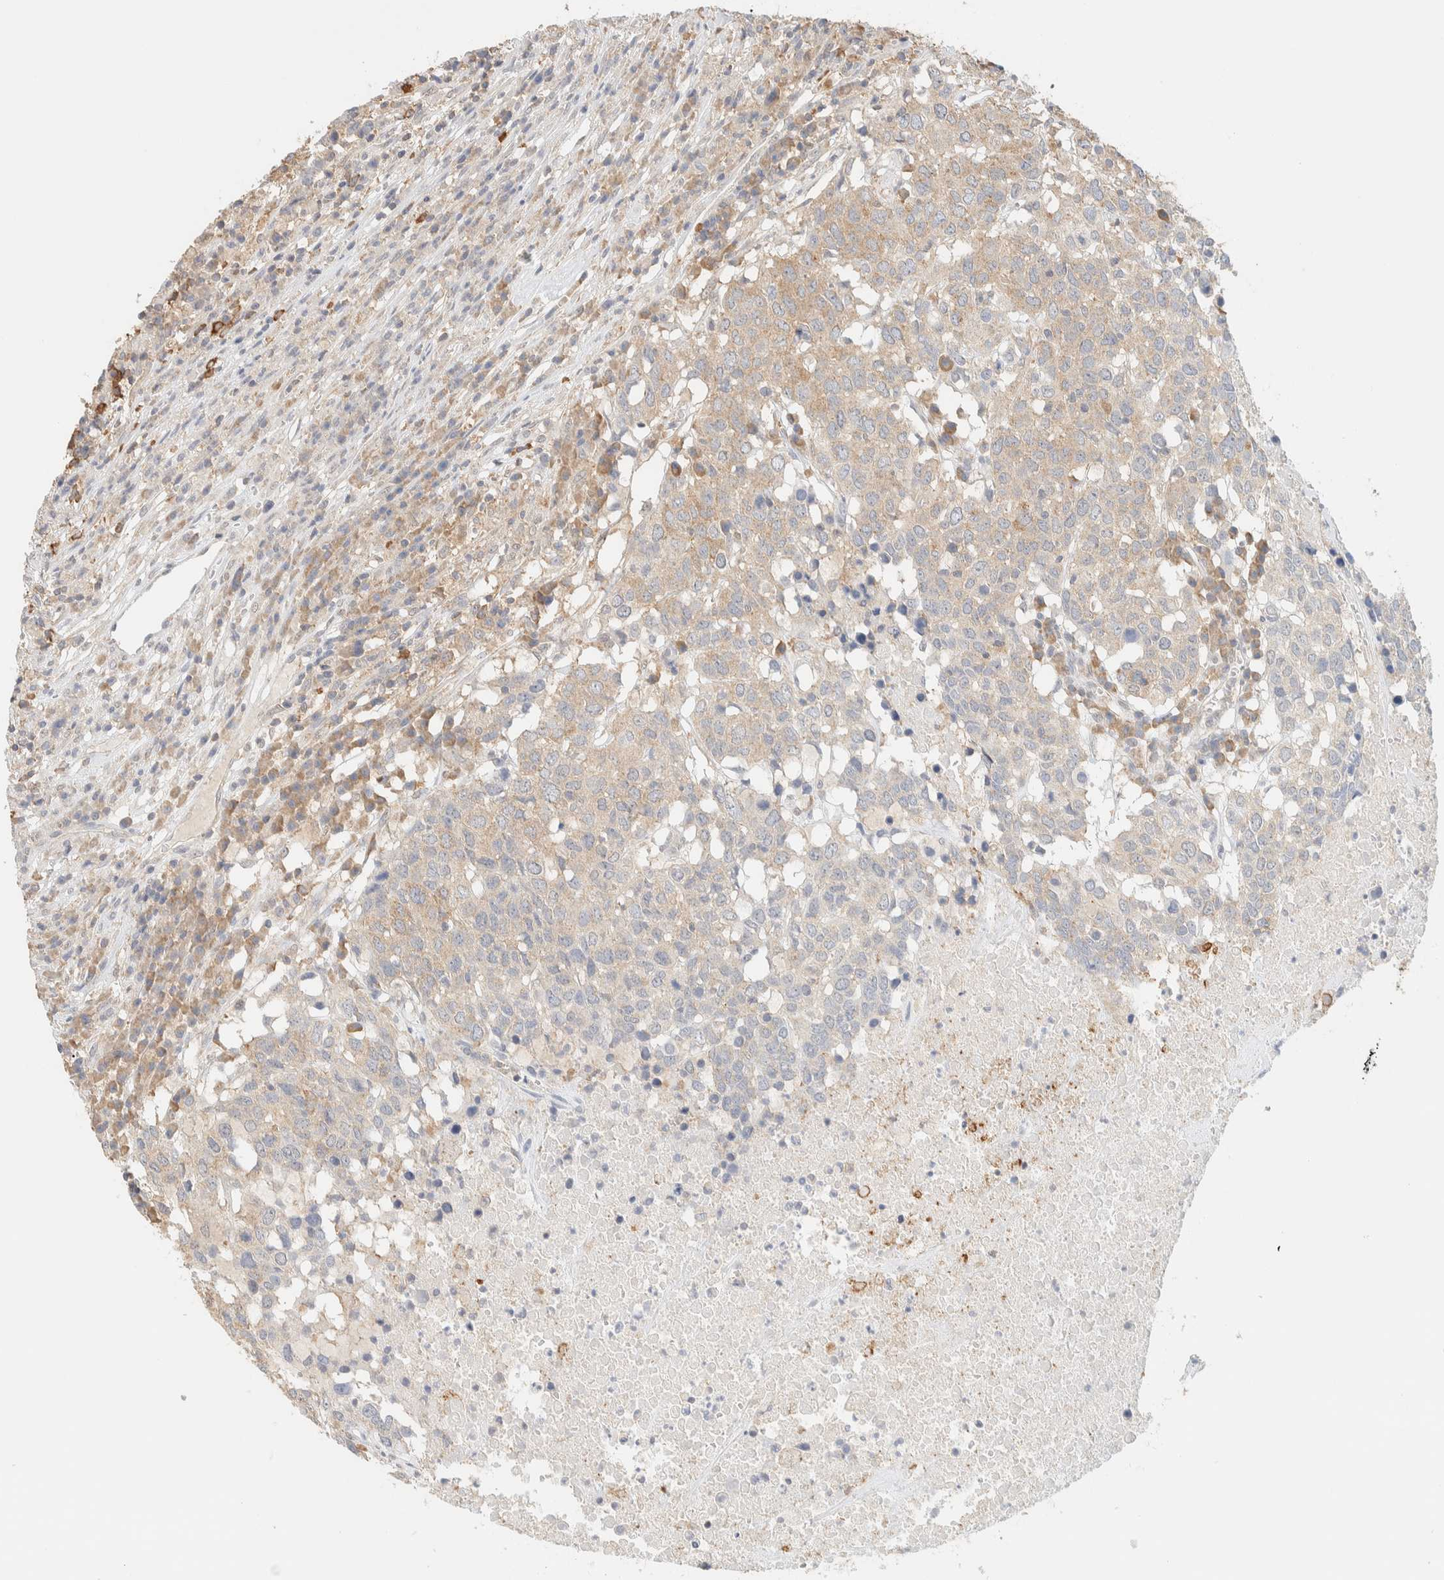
{"staining": {"intensity": "weak", "quantity": "25%-75%", "location": "cytoplasmic/membranous"}, "tissue": "head and neck cancer", "cell_type": "Tumor cells", "image_type": "cancer", "snomed": [{"axis": "morphology", "description": "Squamous cell carcinoma, NOS"}, {"axis": "topography", "description": "Head-Neck"}], "caption": "A brown stain shows weak cytoplasmic/membranous expression of a protein in human head and neck cancer tumor cells.", "gene": "TBC1D8B", "patient": {"sex": "male", "age": 66}}